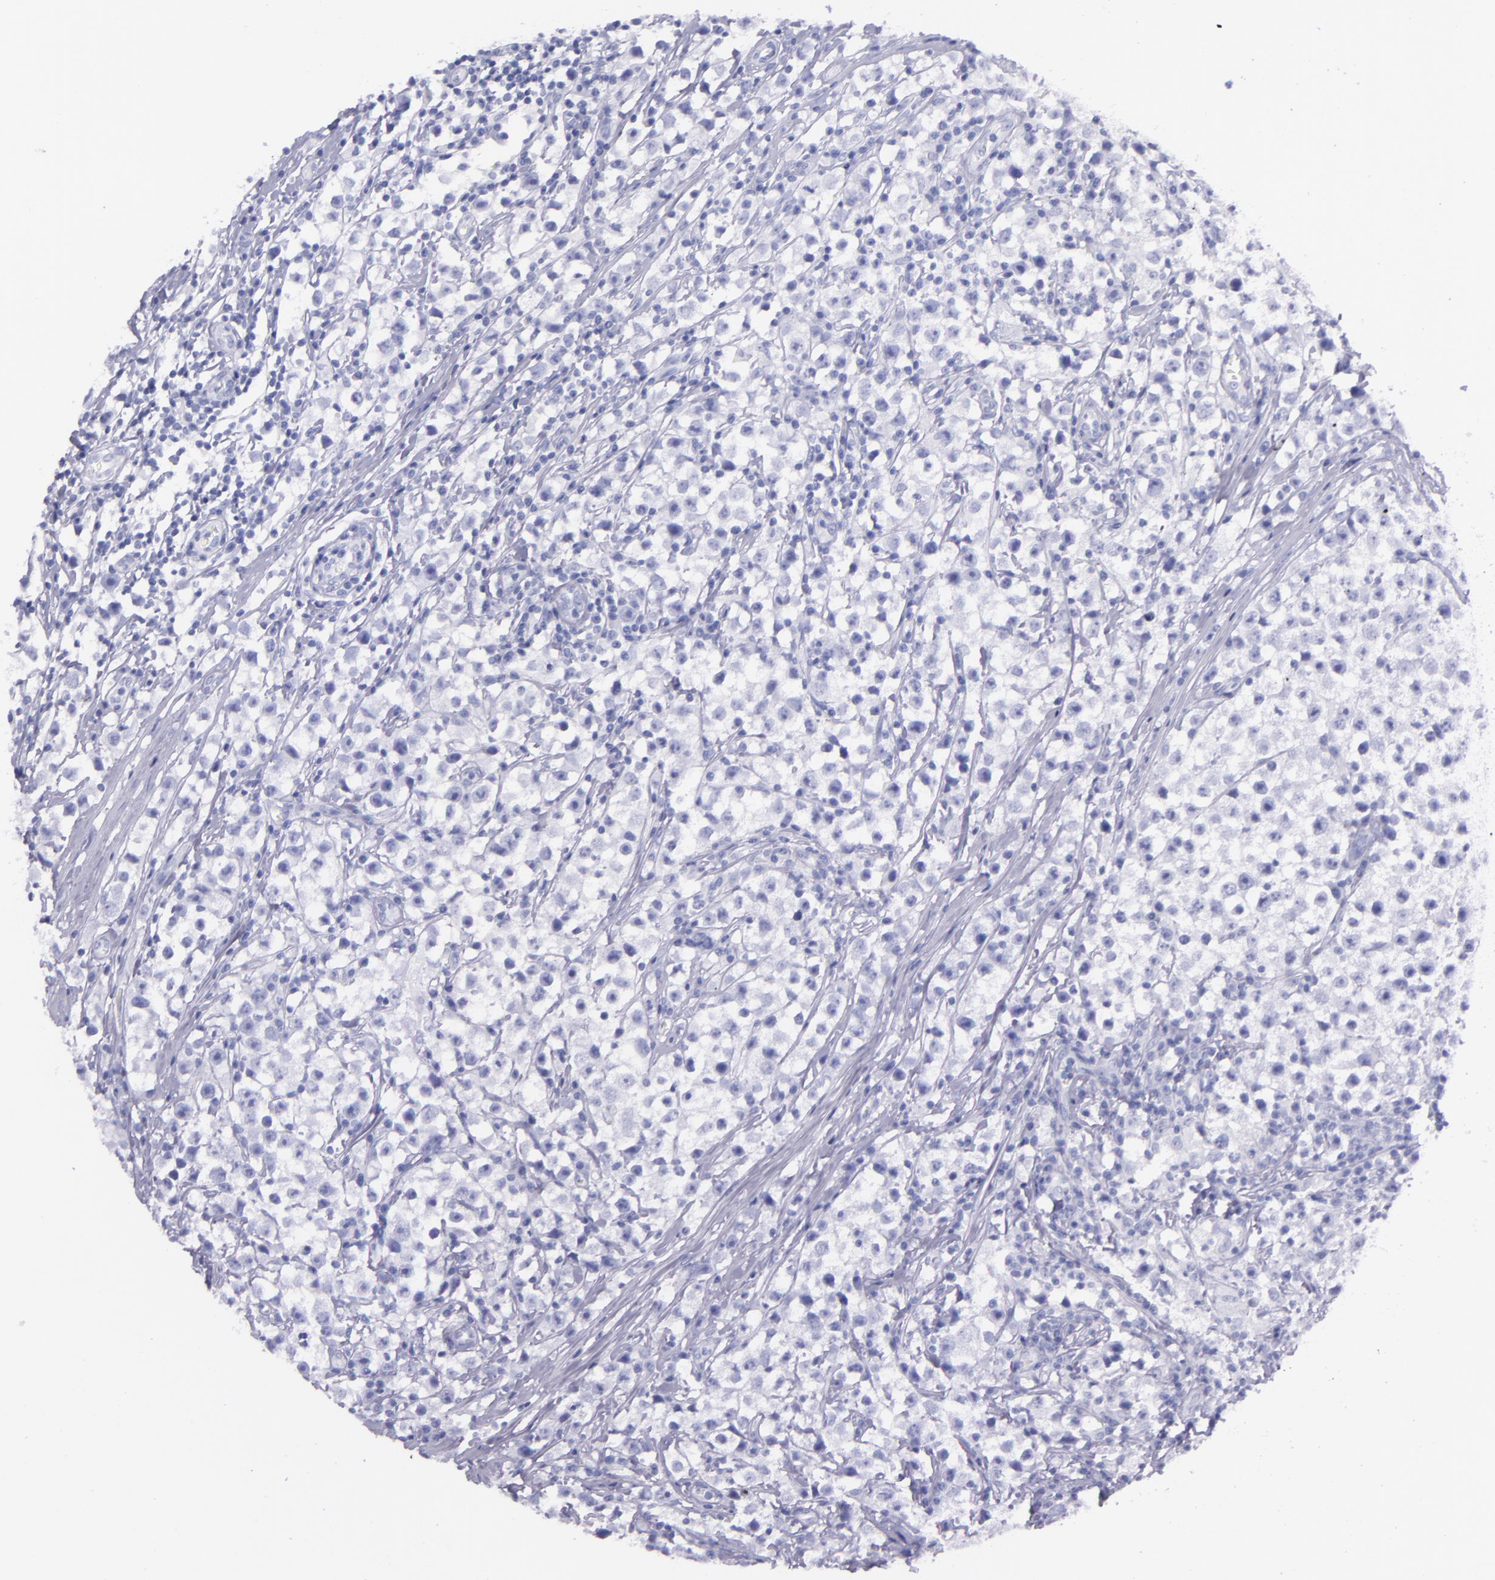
{"staining": {"intensity": "negative", "quantity": "none", "location": "none"}, "tissue": "testis cancer", "cell_type": "Tumor cells", "image_type": "cancer", "snomed": [{"axis": "morphology", "description": "Seminoma, NOS"}, {"axis": "topography", "description": "Testis"}], "caption": "This is a image of immunohistochemistry staining of seminoma (testis), which shows no staining in tumor cells. (DAB (3,3'-diaminobenzidine) IHC with hematoxylin counter stain).", "gene": "SFTPA2", "patient": {"sex": "male", "age": 35}}